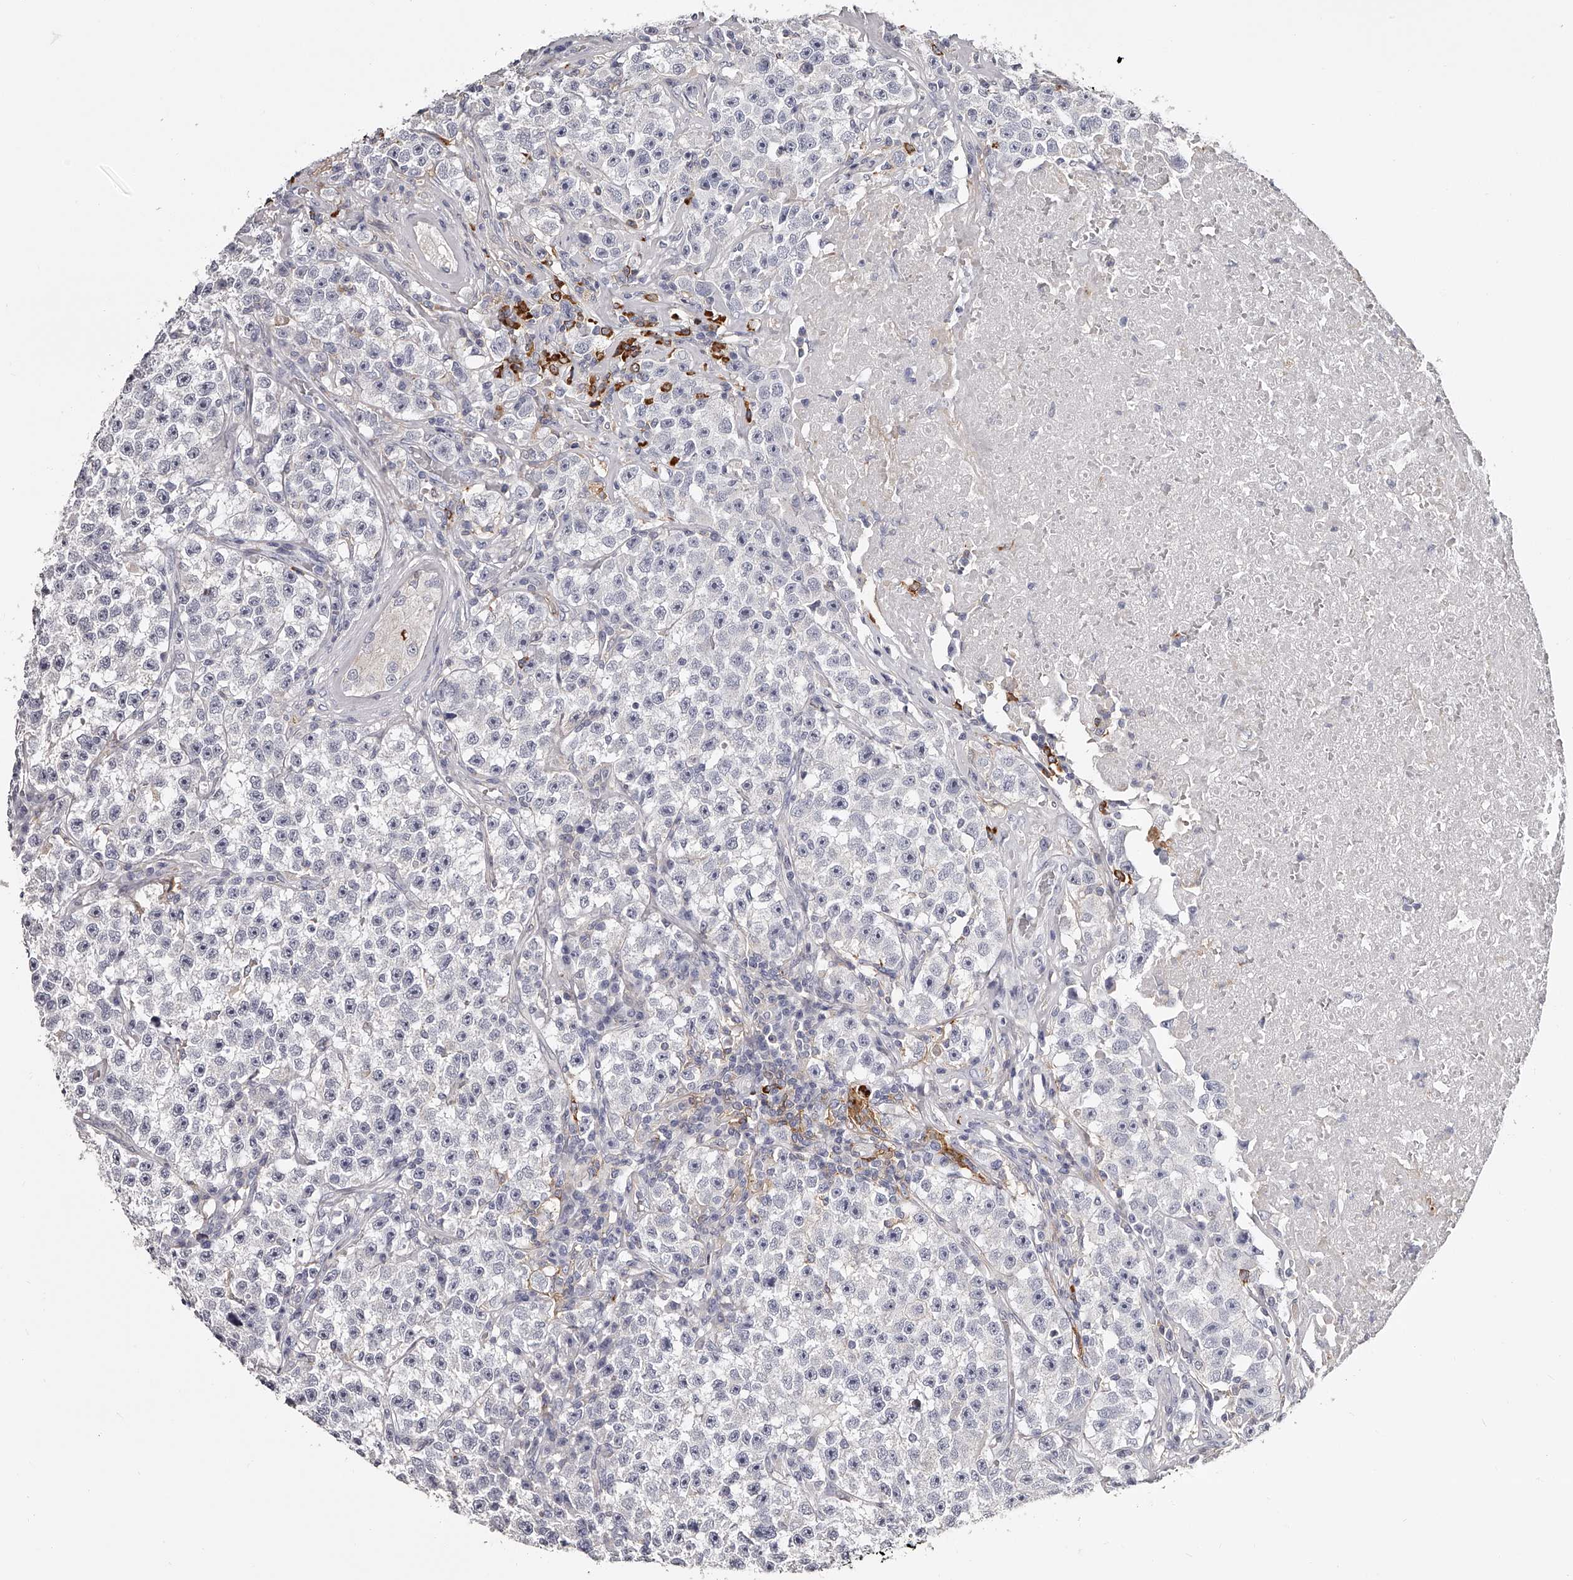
{"staining": {"intensity": "negative", "quantity": "none", "location": "none"}, "tissue": "testis cancer", "cell_type": "Tumor cells", "image_type": "cancer", "snomed": [{"axis": "morphology", "description": "Seminoma, NOS"}, {"axis": "topography", "description": "Testis"}], "caption": "High power microscopy photomicrograph of an immunohistochemistry image of testis cancer (seminoma), revealing no significant expression in tumor cells. Brightfield microscopy of immunohistochemistry stained with DAB (brown) and hematoxylin (blue), captured at high magnification.", "gene": "PACSIN1", "patient": {"sex": "male", "age": 22}}